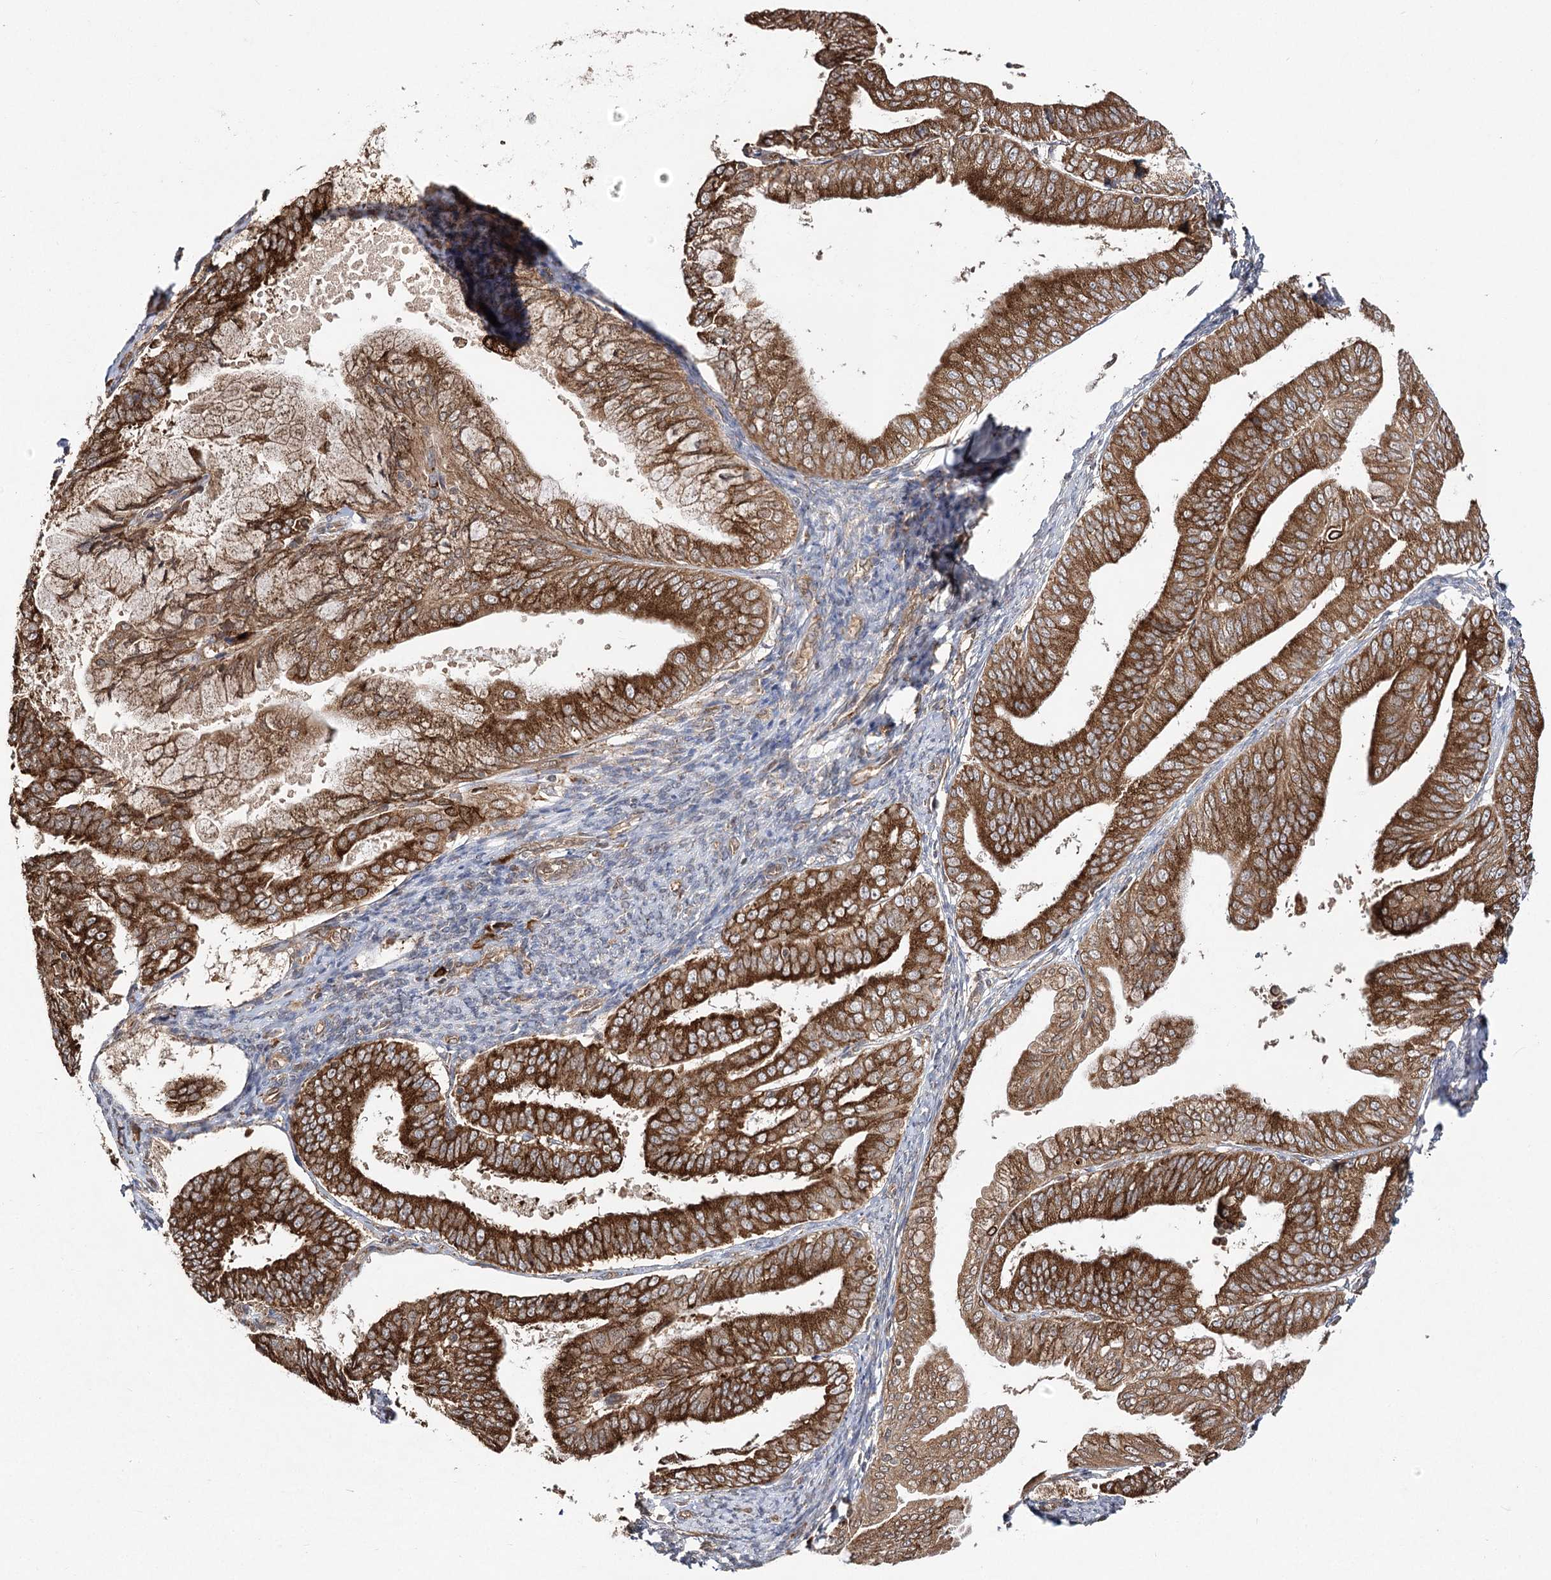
{"staining": {"intensity": "strong", "quantity": ">75%", "location": "cytoplasmic/membranous"}, "tissue": "endometrial cancer", "cell_type": "Tumor cells", "image_type": "cancer", "snomed": [{"axis": "morphology", "description": "Adenocarcinoma, NOS"}, {"axis": "topography", "description": "Endometrium"}], "caption": "Protein expression analysis of human endometrial cancer reveals strong cytoplasmic/membranous expression in about >75% of tumor cells.", "gene": "DNAJB14", "patient": {"sex": "female", "age": 63}}